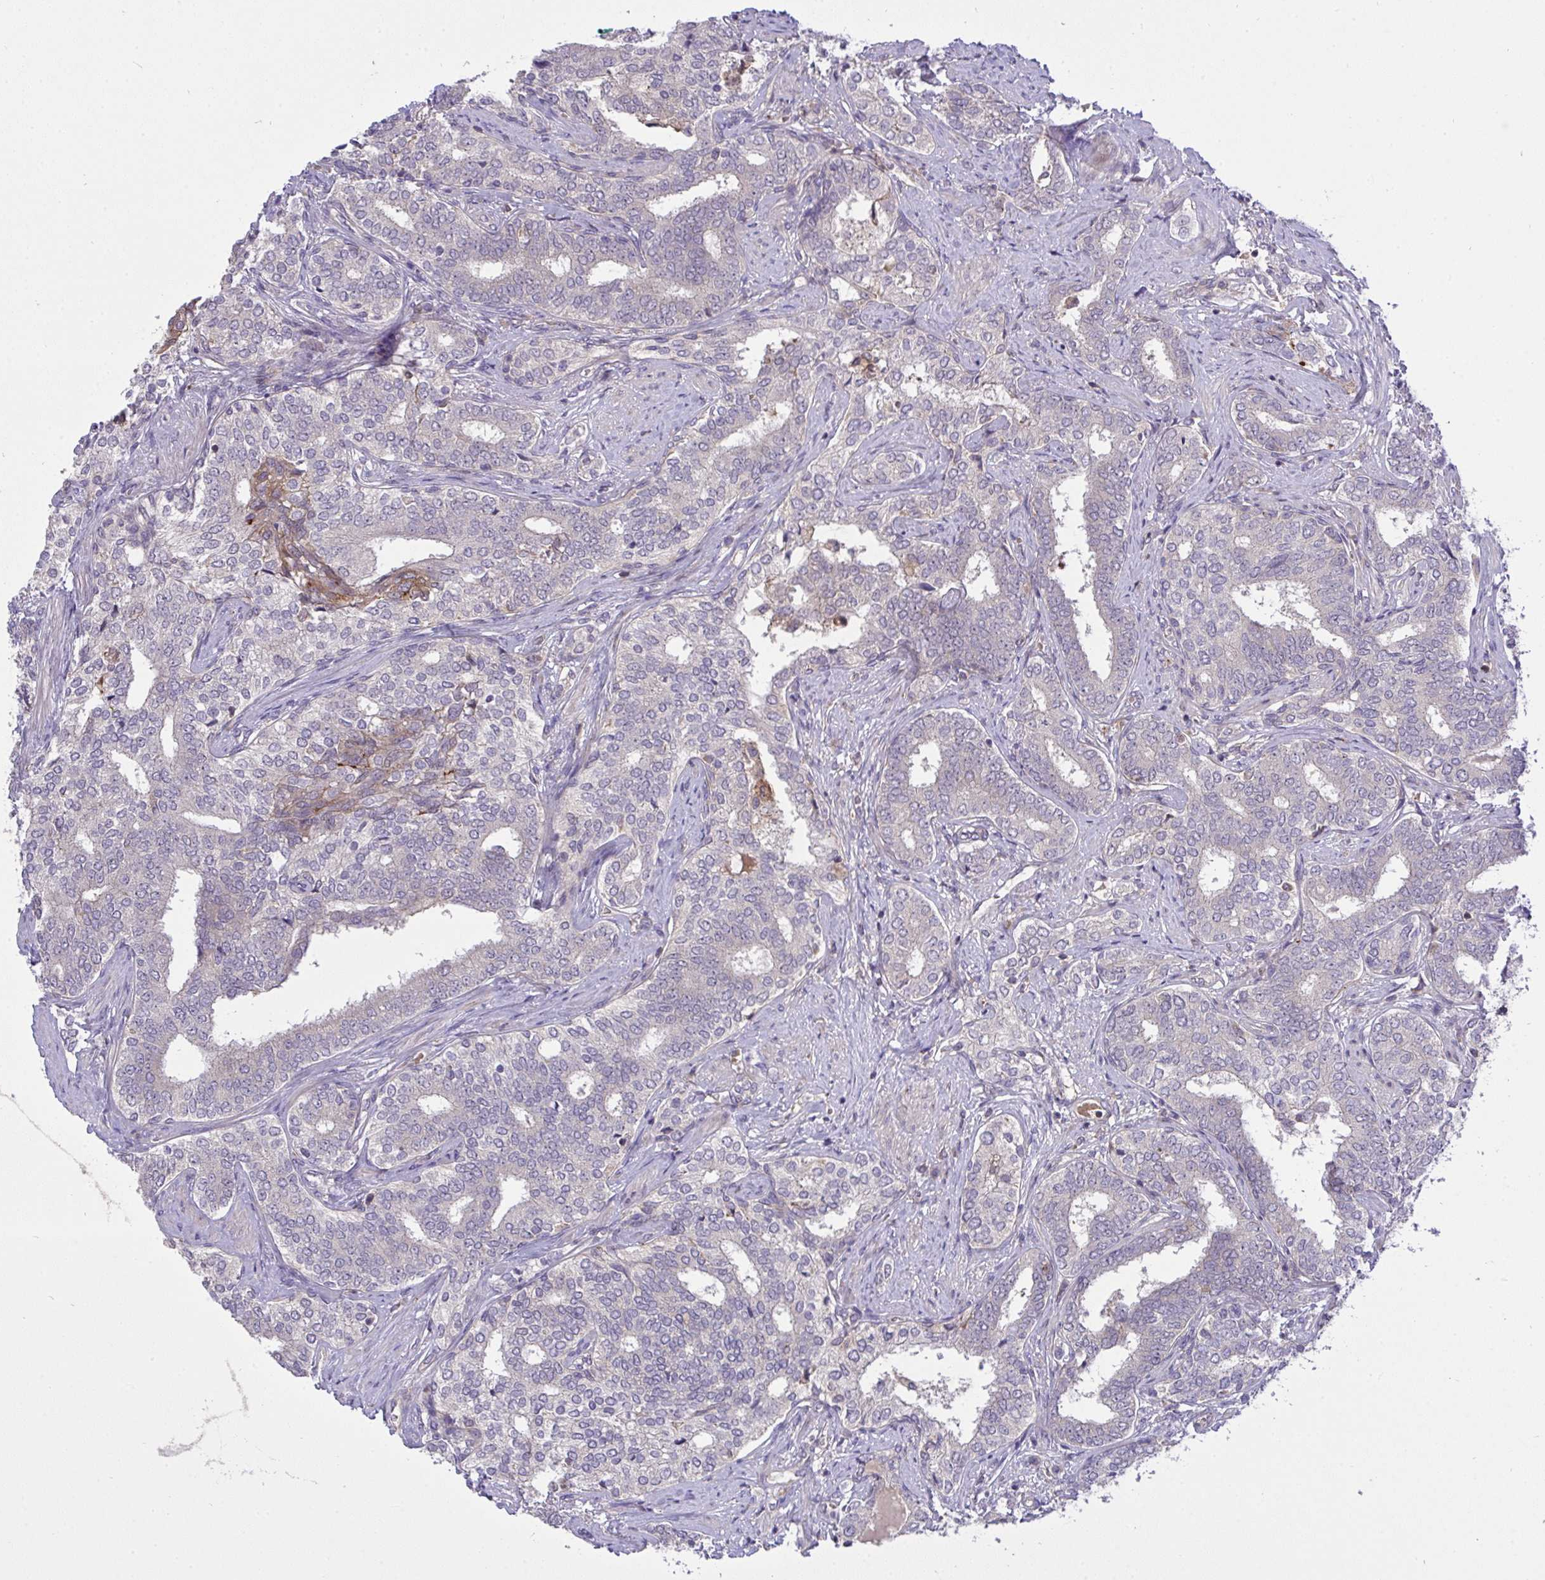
{"staining": {"intensity": "negative", "quantity": "none", "location": "none"}, "tissue": "prostate cancer", "cell_type": "Tumor cells", "image_type": "cancer", "snomed": [{"axis": "morphology", "description": "Adenocarcinoma, High grade"}, {"axis": "topography", "description": "Prostate"}], "caption": "The immunohistochemistry histopathology image has no significant staining in tumor cells of prostate cancer (adenocarcinoma (high-grade)) tissue.", "gene": "SLC9A6", "patient": {"sex": "male", "age": 72}}